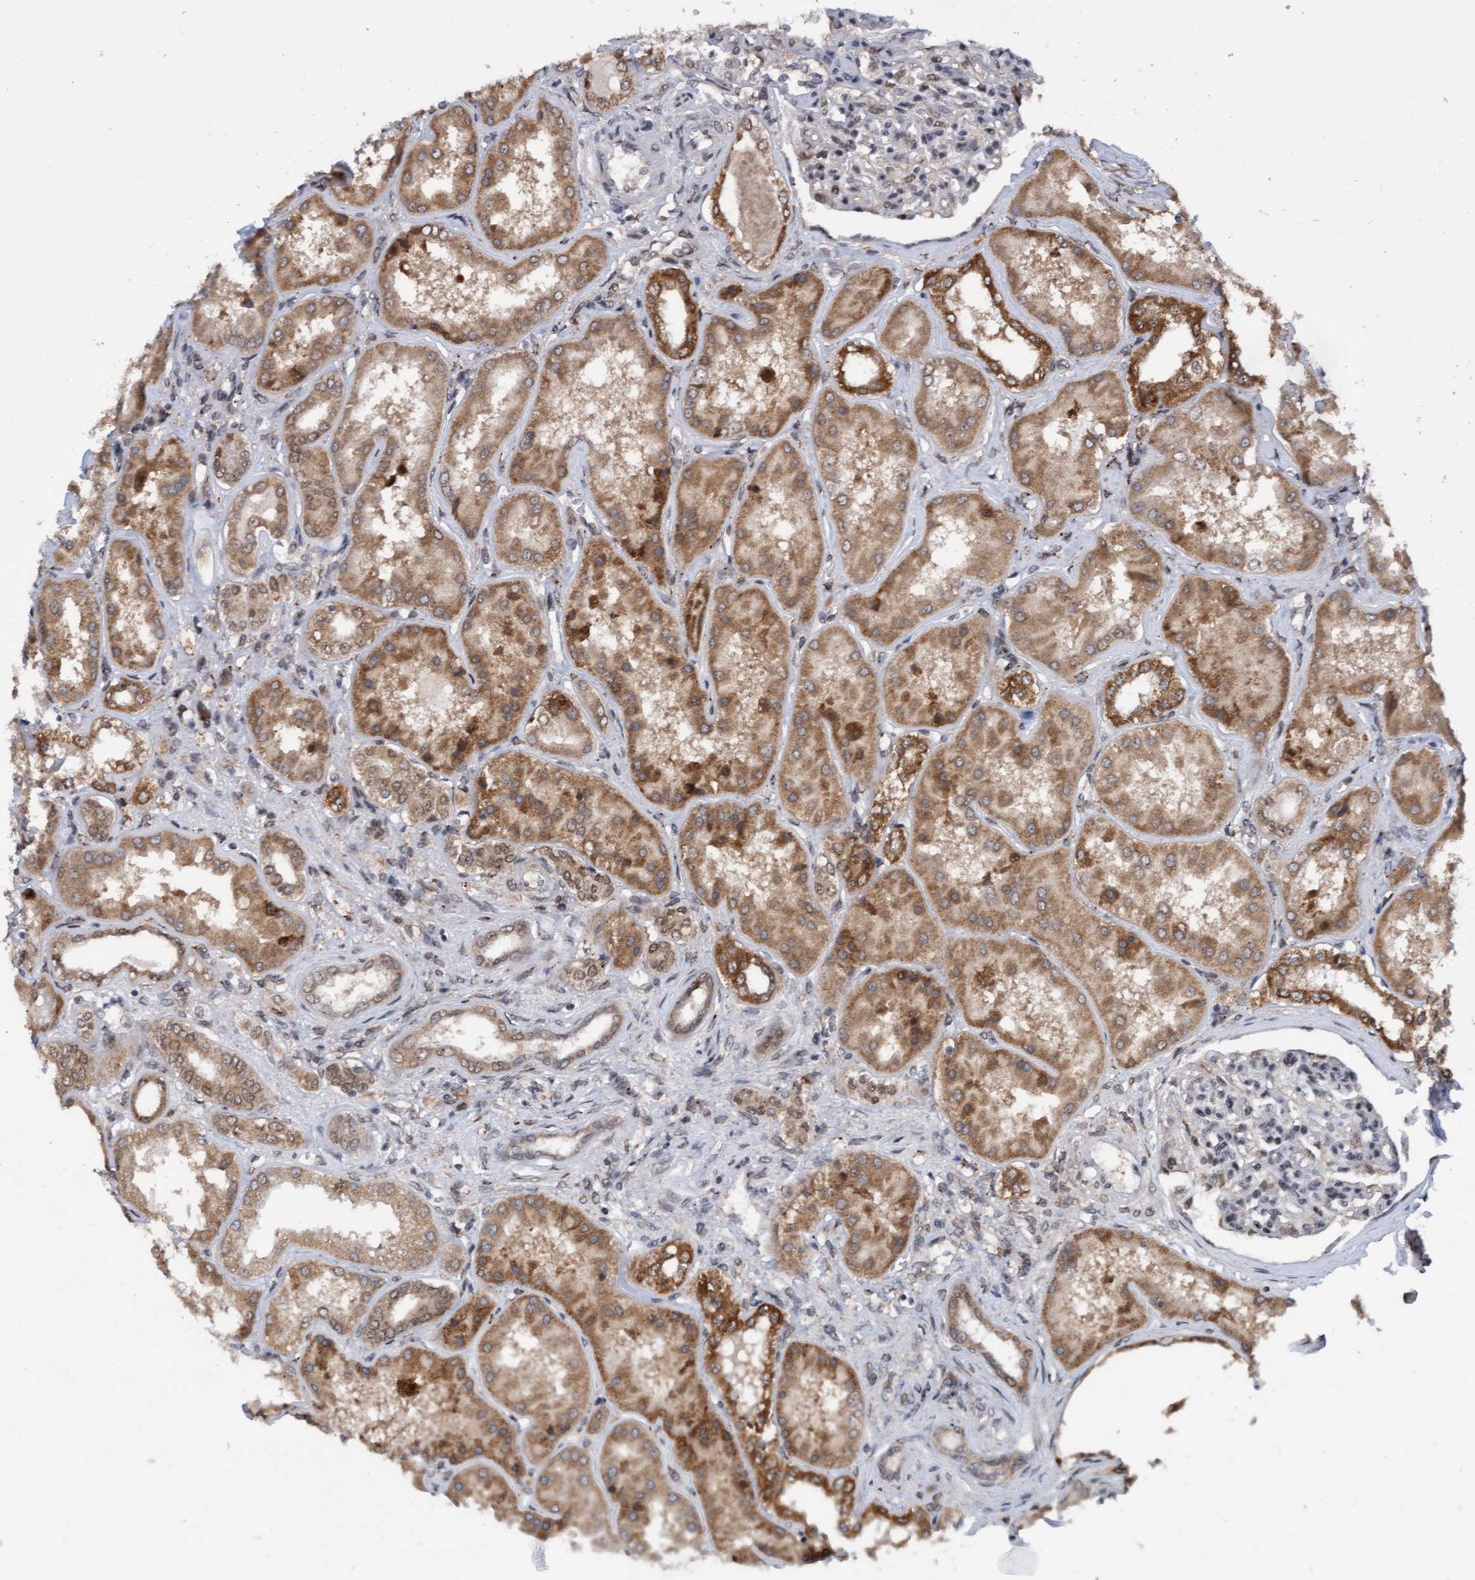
{"staining": {"intensity": "moderate", "quantity": "<25%", "location": "cytoplasmic/membranous,nuclear"}, "tissue": "kidney", "cell_type": "Cells in glomeruli", "image_type": "normal", "snomed": [{"axis": "morphology", "description": "Normal tissue, NOS"}, {"axis": "topography", "description": "Kidney"}], "caption": "High-power microscopy captured an IHC image of benign kidney, revealing moderate cytoplasmic/membranous,nuclear expression in about <25% of cells in glomeruli.", "gene": "TANC2", "patient": {"sex": "female", "age": 56}}